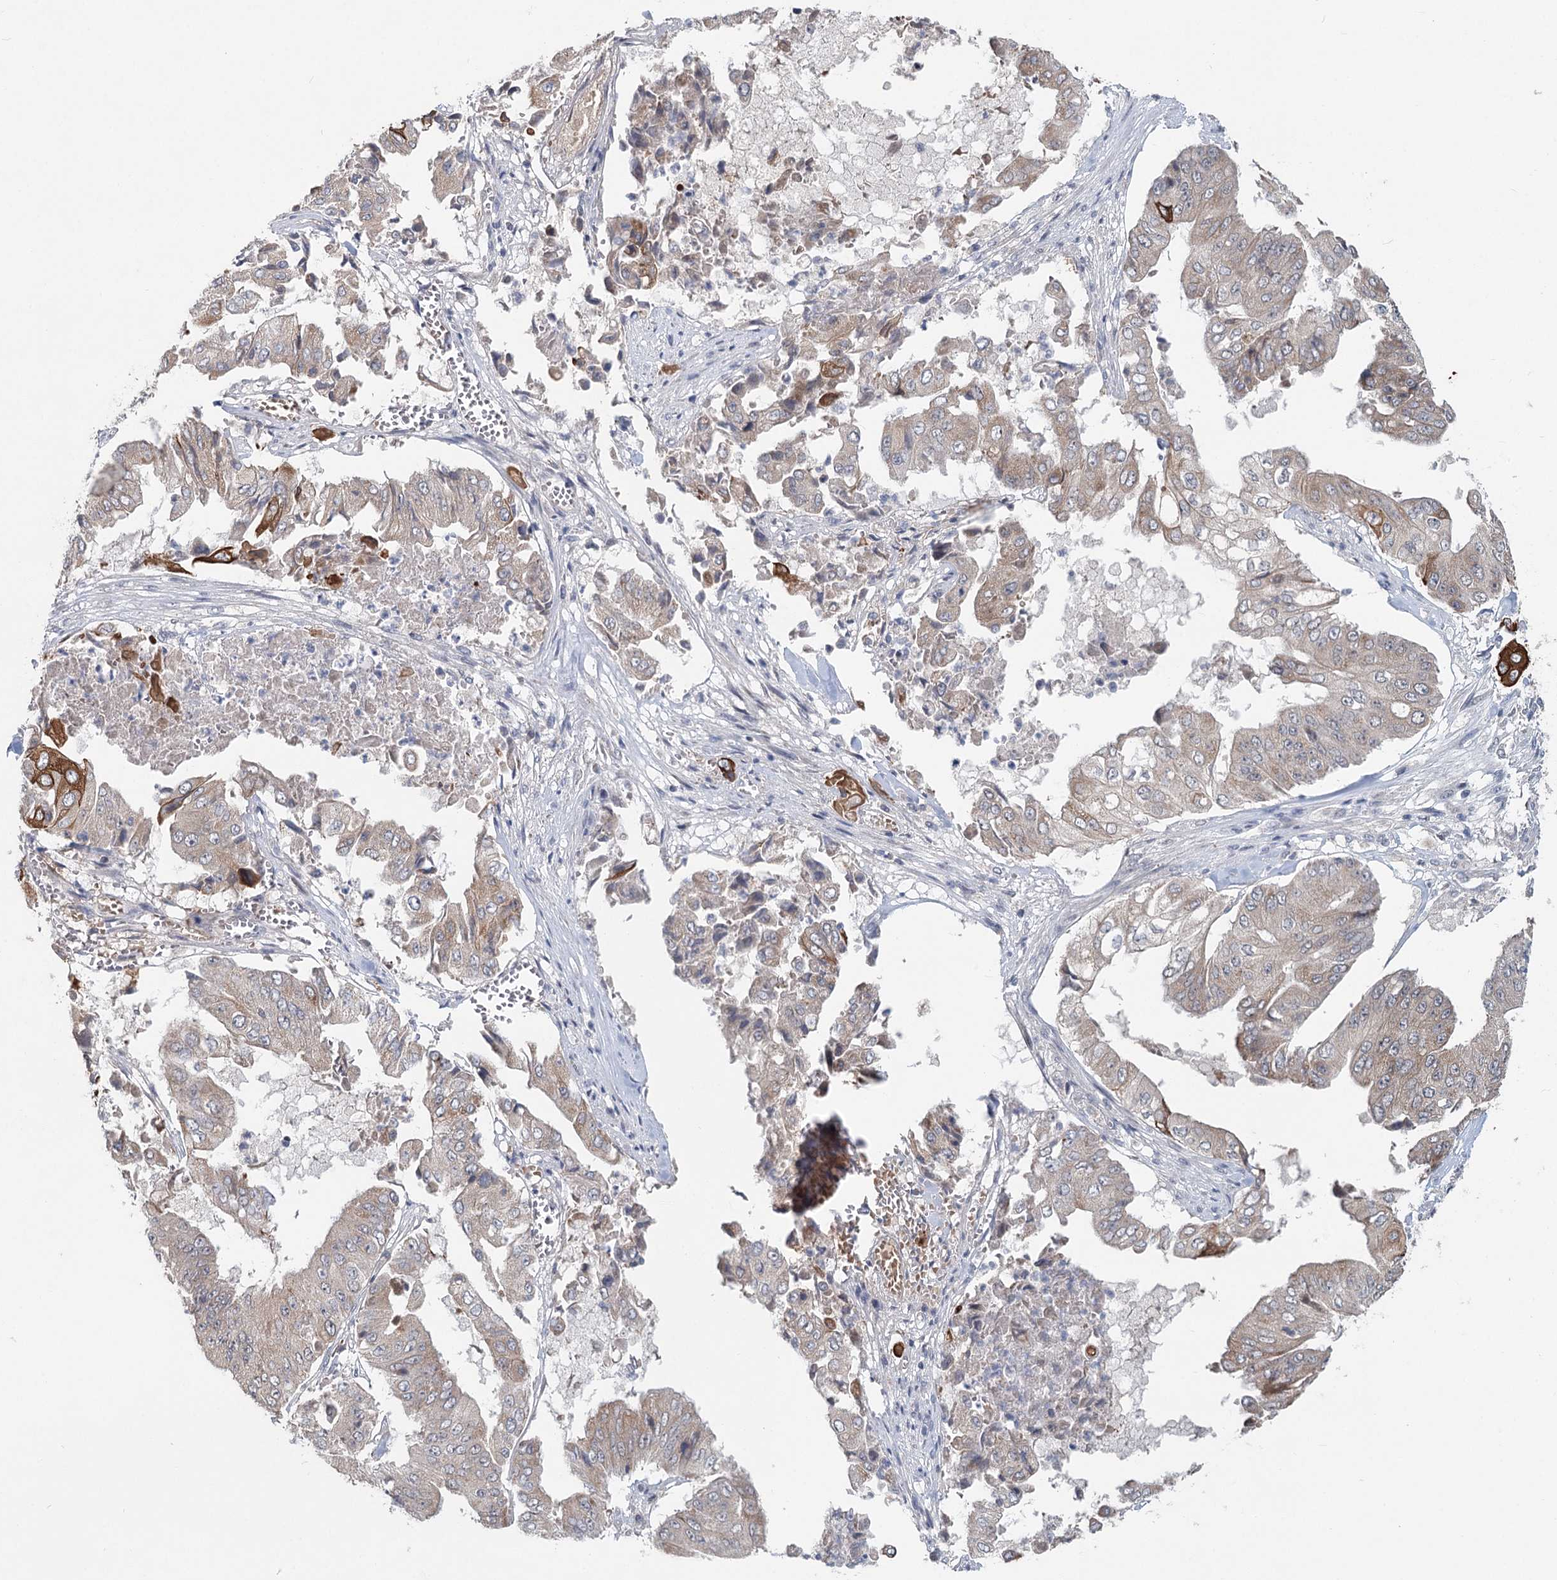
{"staining": {"intensity": "moderate", "quantity": "25%-75%", "location": "cytoplasmic/membranous"}, "tissue": "pancreatic cancer", "cell_type": "Tumor cells", "image_type": "cancer", "snomed": [{"axis": "morphology", "description": "Adenocarcinoma, NOS"}, {"axis": "topography", "description": "Pancreas"}], "caption": "Immunohistochemistry photomicrograph of human pancreatic adenocarcinoma stained for a protein (brown), which shows medium levels of moderate cytoplasmic/membranous positivity in about 25%-75% of tumor cells.", "gene": "FBXO7", "patient": {"sex": "female", "age": 77}}